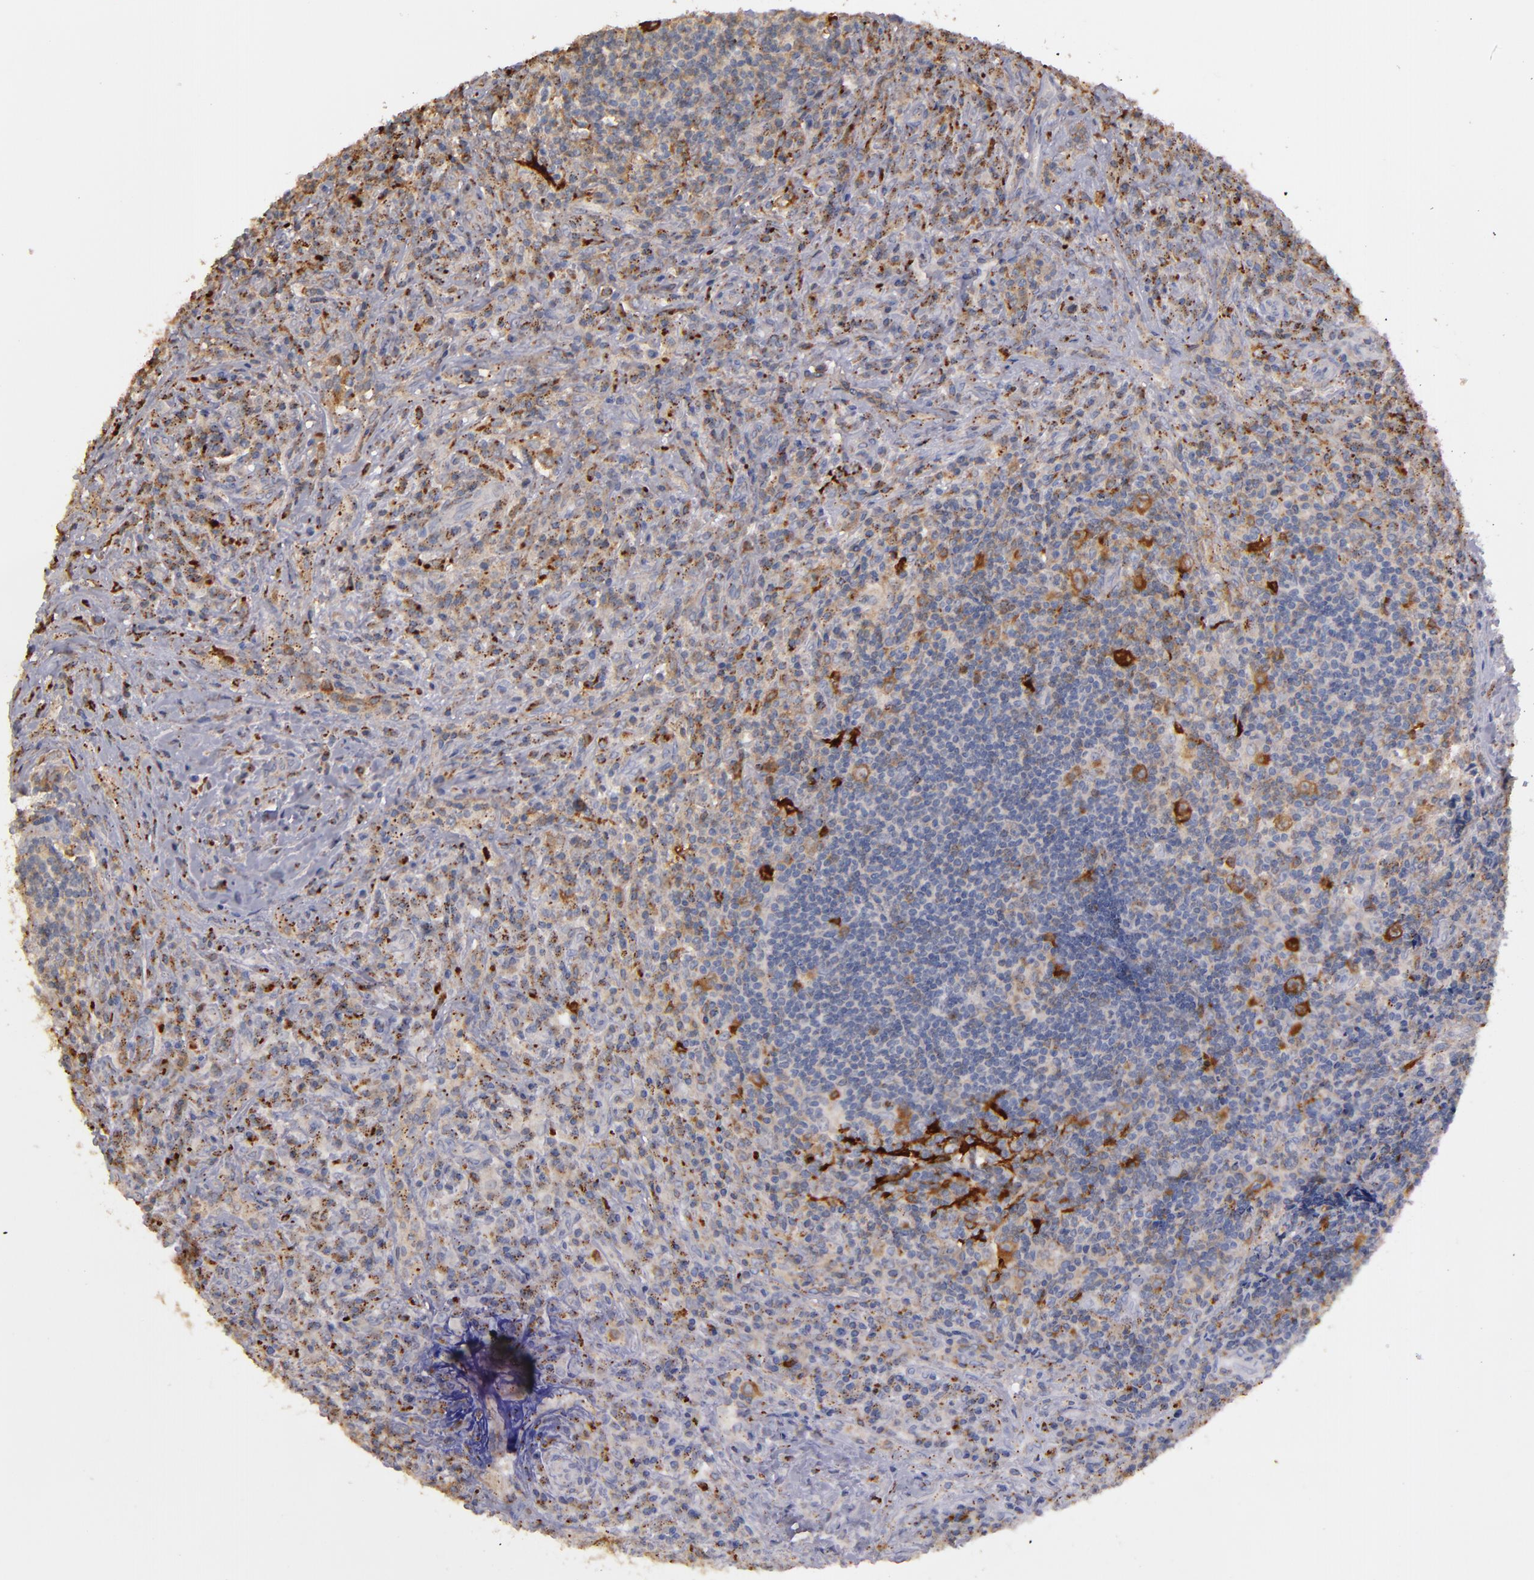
{"staining": {"intensity": "strong", "quantity": "25%-75%", "location": "cytoplasmic/membranous"}, "tissue": "lymphoma", "cell_type": "Tumor cells", "image_type": "cancer", "snomed": [{"axis": "morphology", "description": "Hodgkin's disease, NOS"}, {"axis": "topography", "description": "Lymph node"}], "caption": "Immunohistochemical staining of human lymphoma exhibits high levels of strong cytoplasmic/membranous positivity in approximately 25%-75% of tumor cells.", "gene": "TRAF1", "patient": {"sex": "female", "age": 25}}